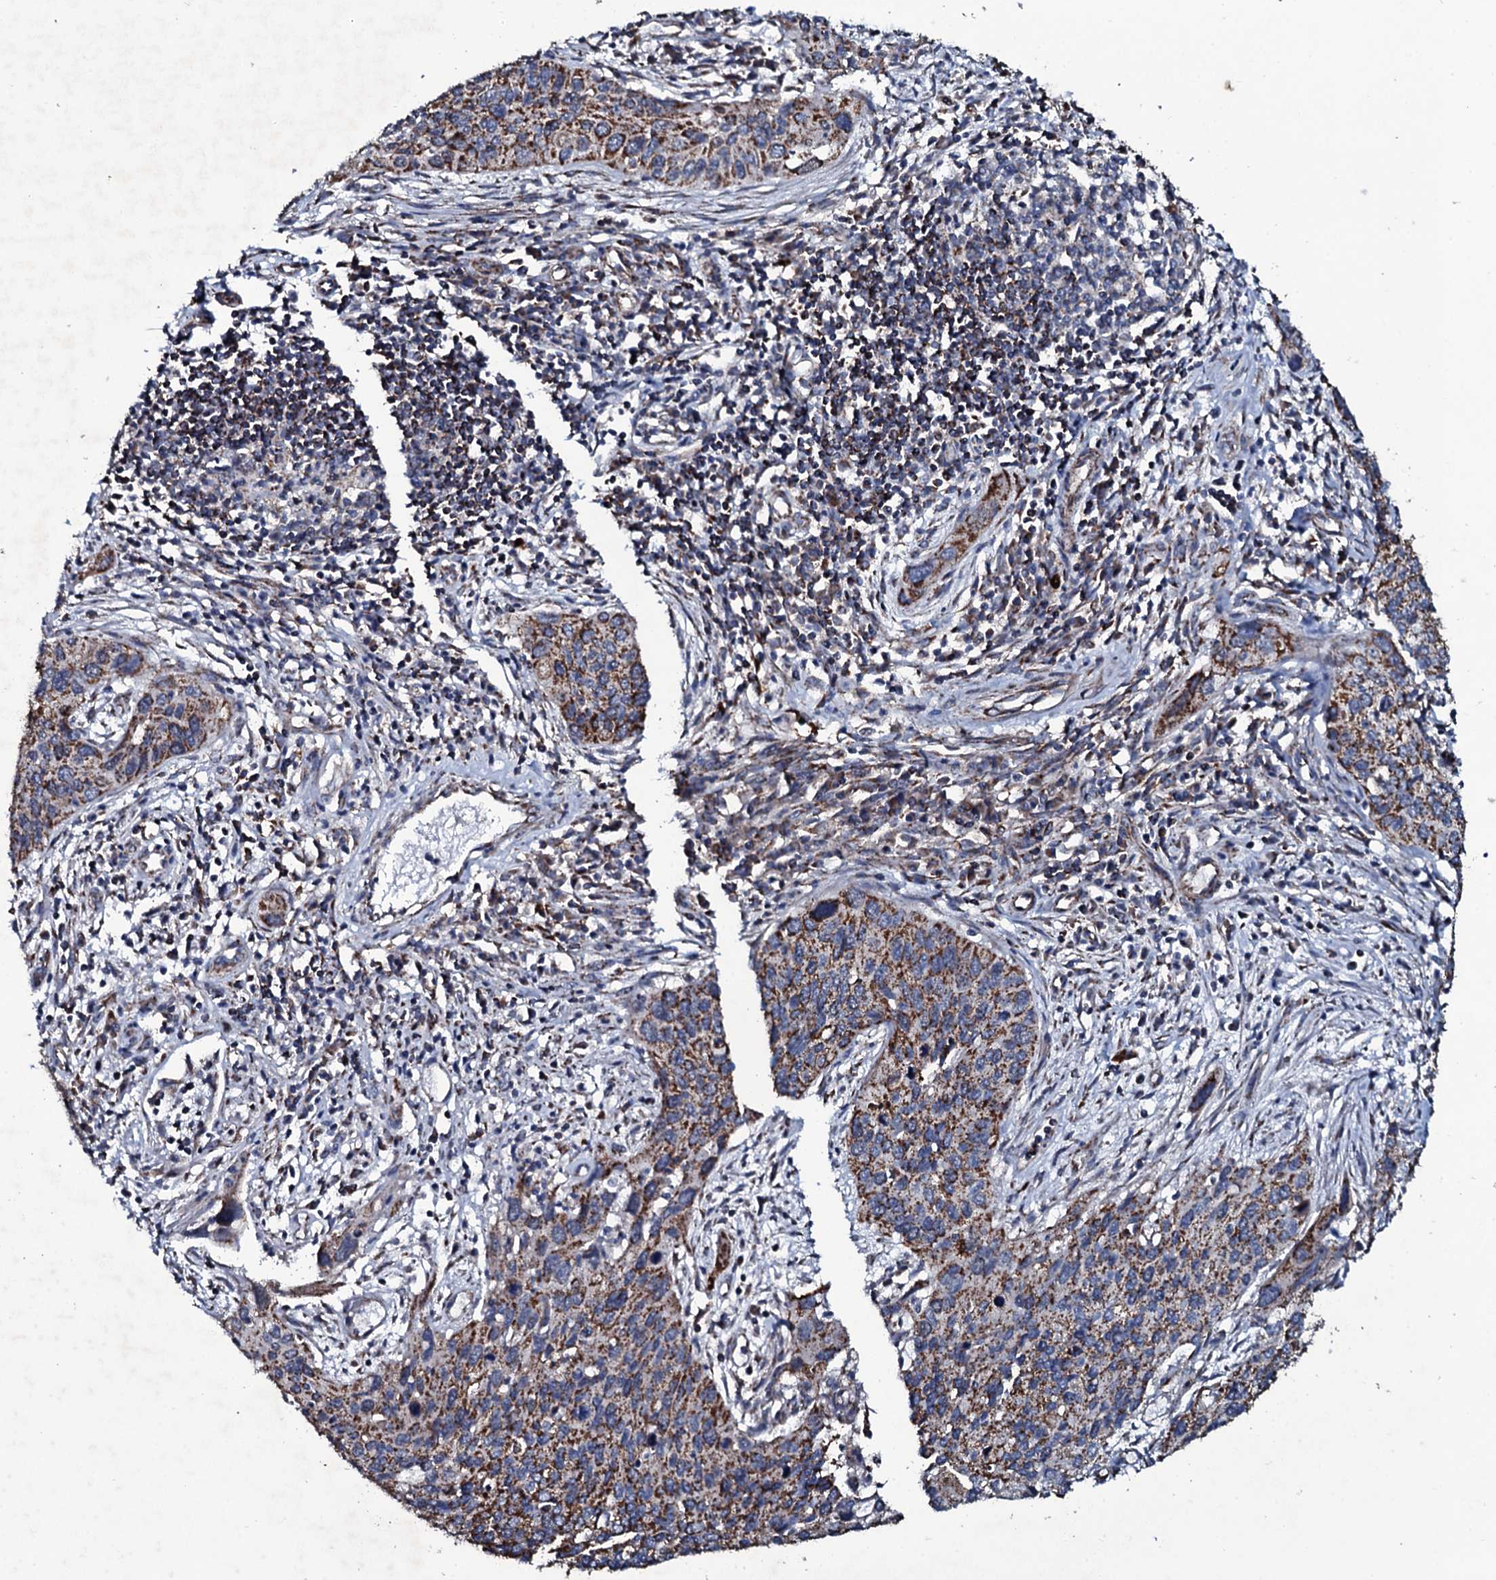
{"staining": {"intensity": "moderate", "quantity": ">75%", "location": "cytoplasmic/membranous"}, "tissue": "cervical cancer", "cell_type": "Tumor cells", "image_type": "cancer", "snomed": [{"axis": "morphology", "description": "Squamous cell carcinoma, NOS"}, {"axis": "topography", "description": "Cervix"}], "caption": "Cervical squamous cell carcinoma stained with immunohistochemistry displays moderate cytoplasmic/membranous staining in approximately >75% of tumor cells. The protein is stained brown, and the nuclei are stained in blue (DAB (3,3'-diaminobenzidine) IHC with brightfield microscopy, high magnification).", "gene": "DYNC2I2", "patient": {"sex": "female", "age": 55}}